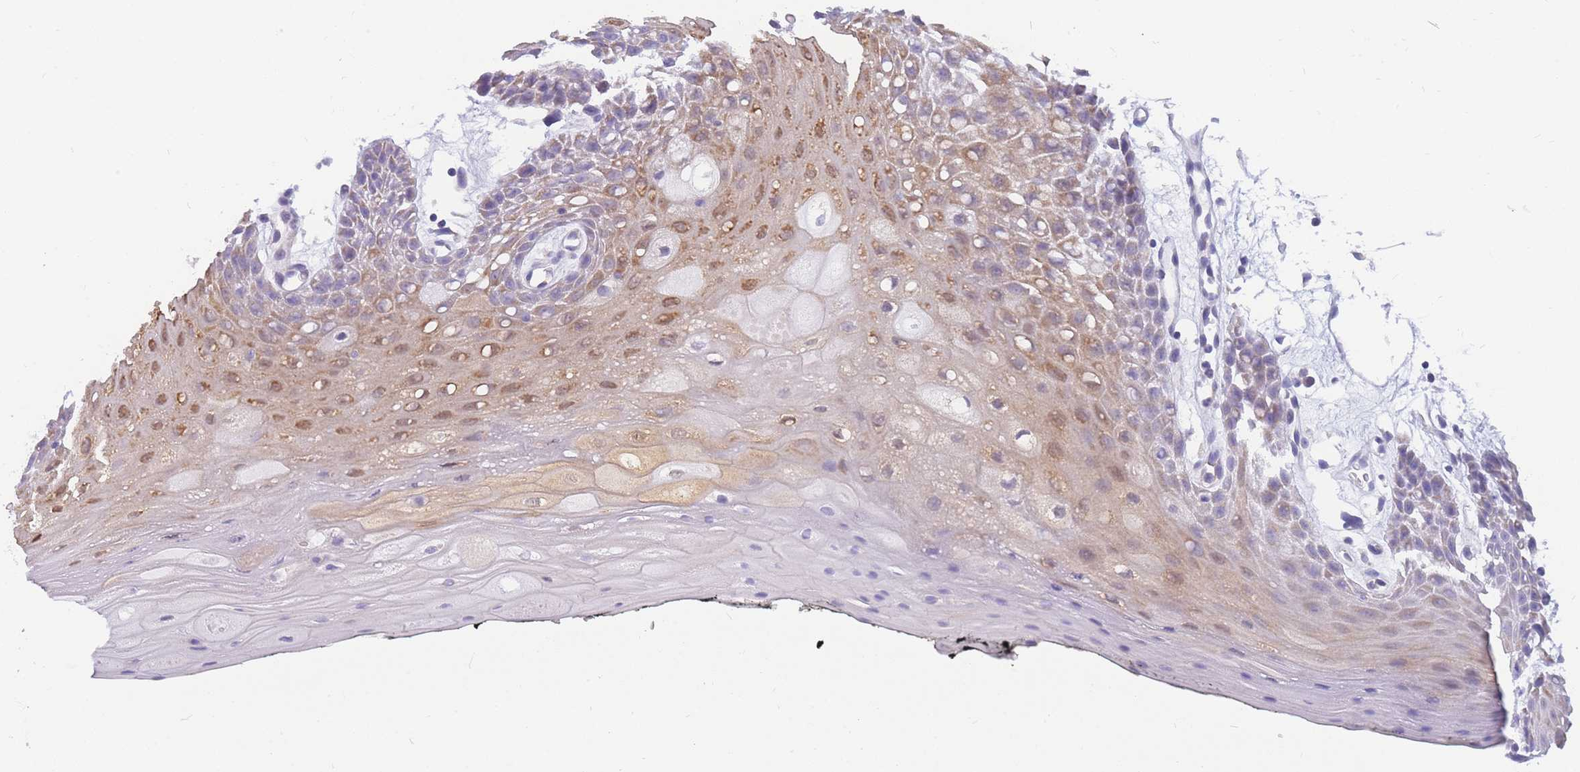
{"staining": {"intensity": "moderate", "quantity": "25%-75%", "location": "cytoplasmic/membranous"}, "tissue": "oral mucosa", "cell_type": "Squamous epithelial cells", "image_type": "normal", "snomed": [{"axis": "morphology", "description": "Normal tissue, NOS"}, {"axis": "topography", "description": "Oral tissue"}, {"axis": "topography", "description": "Tounge, NOS"}], "caption": "Squamous epithelial cells exhibit medium levels of moderate cytoplasmic/membranous staining in about 25%-75% of cells in normal human oral mucosa.", "gene": "DHRS11", "patient": {"sex": "female", "age": 59}}